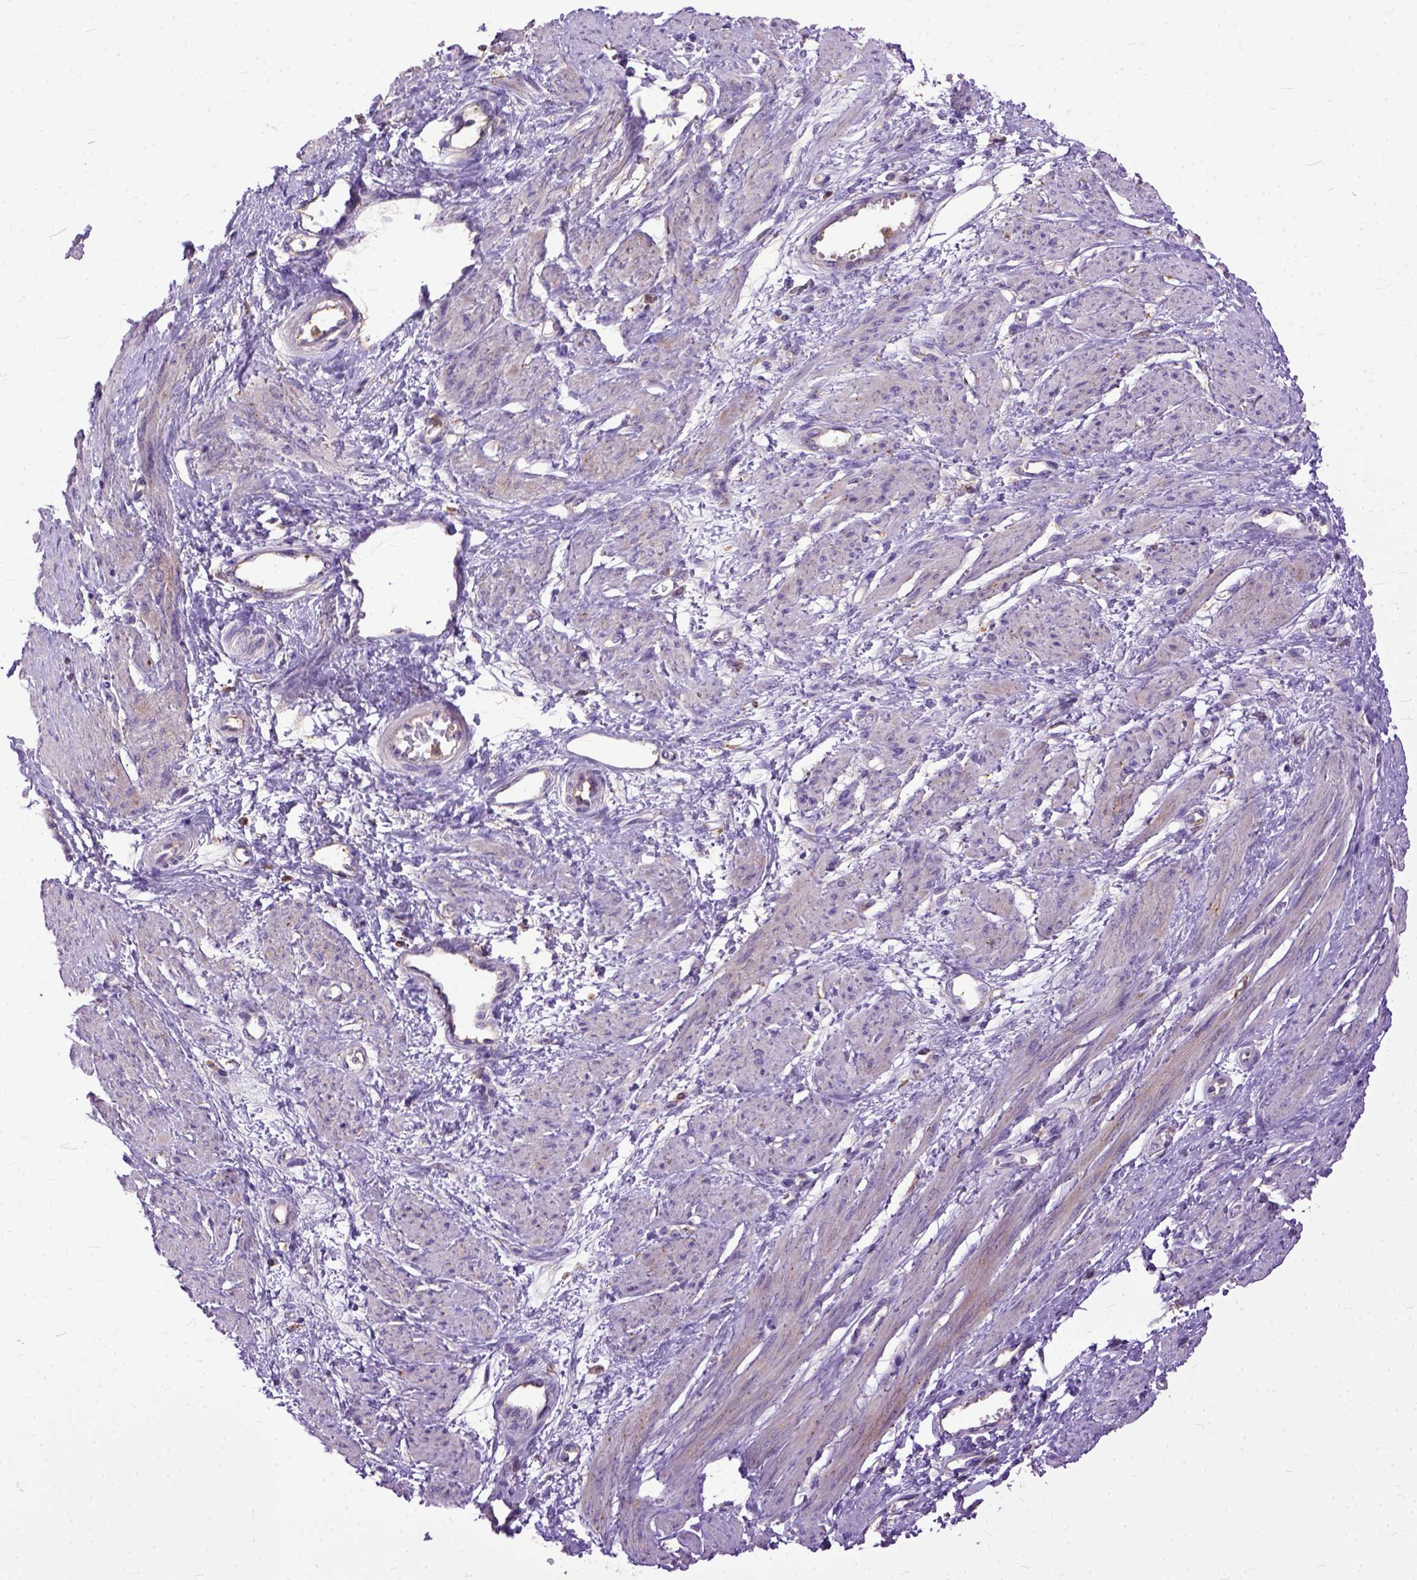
{"staining": {"intensity": "weak", "quantity": "<25%", "location": "cytoplasmic/membranous"}, "tissue": "smooth muscle", "cell_type": "Smooth muscle cells", "image_type": "normal", "snomed": [{"axis": "morphology", "description": "Normal tissue, NOS"}, {"axis": "topography", "description": "Smooth muscle"}, {"axis": "topography", "description": "Uterus"}], "caption": "Immunohistochemistry of benign human smooth muscle reveals no positivity in smooth muscle cells.", "gene": "NAMPT", "patient": {"sex": "female", "age": 39}}